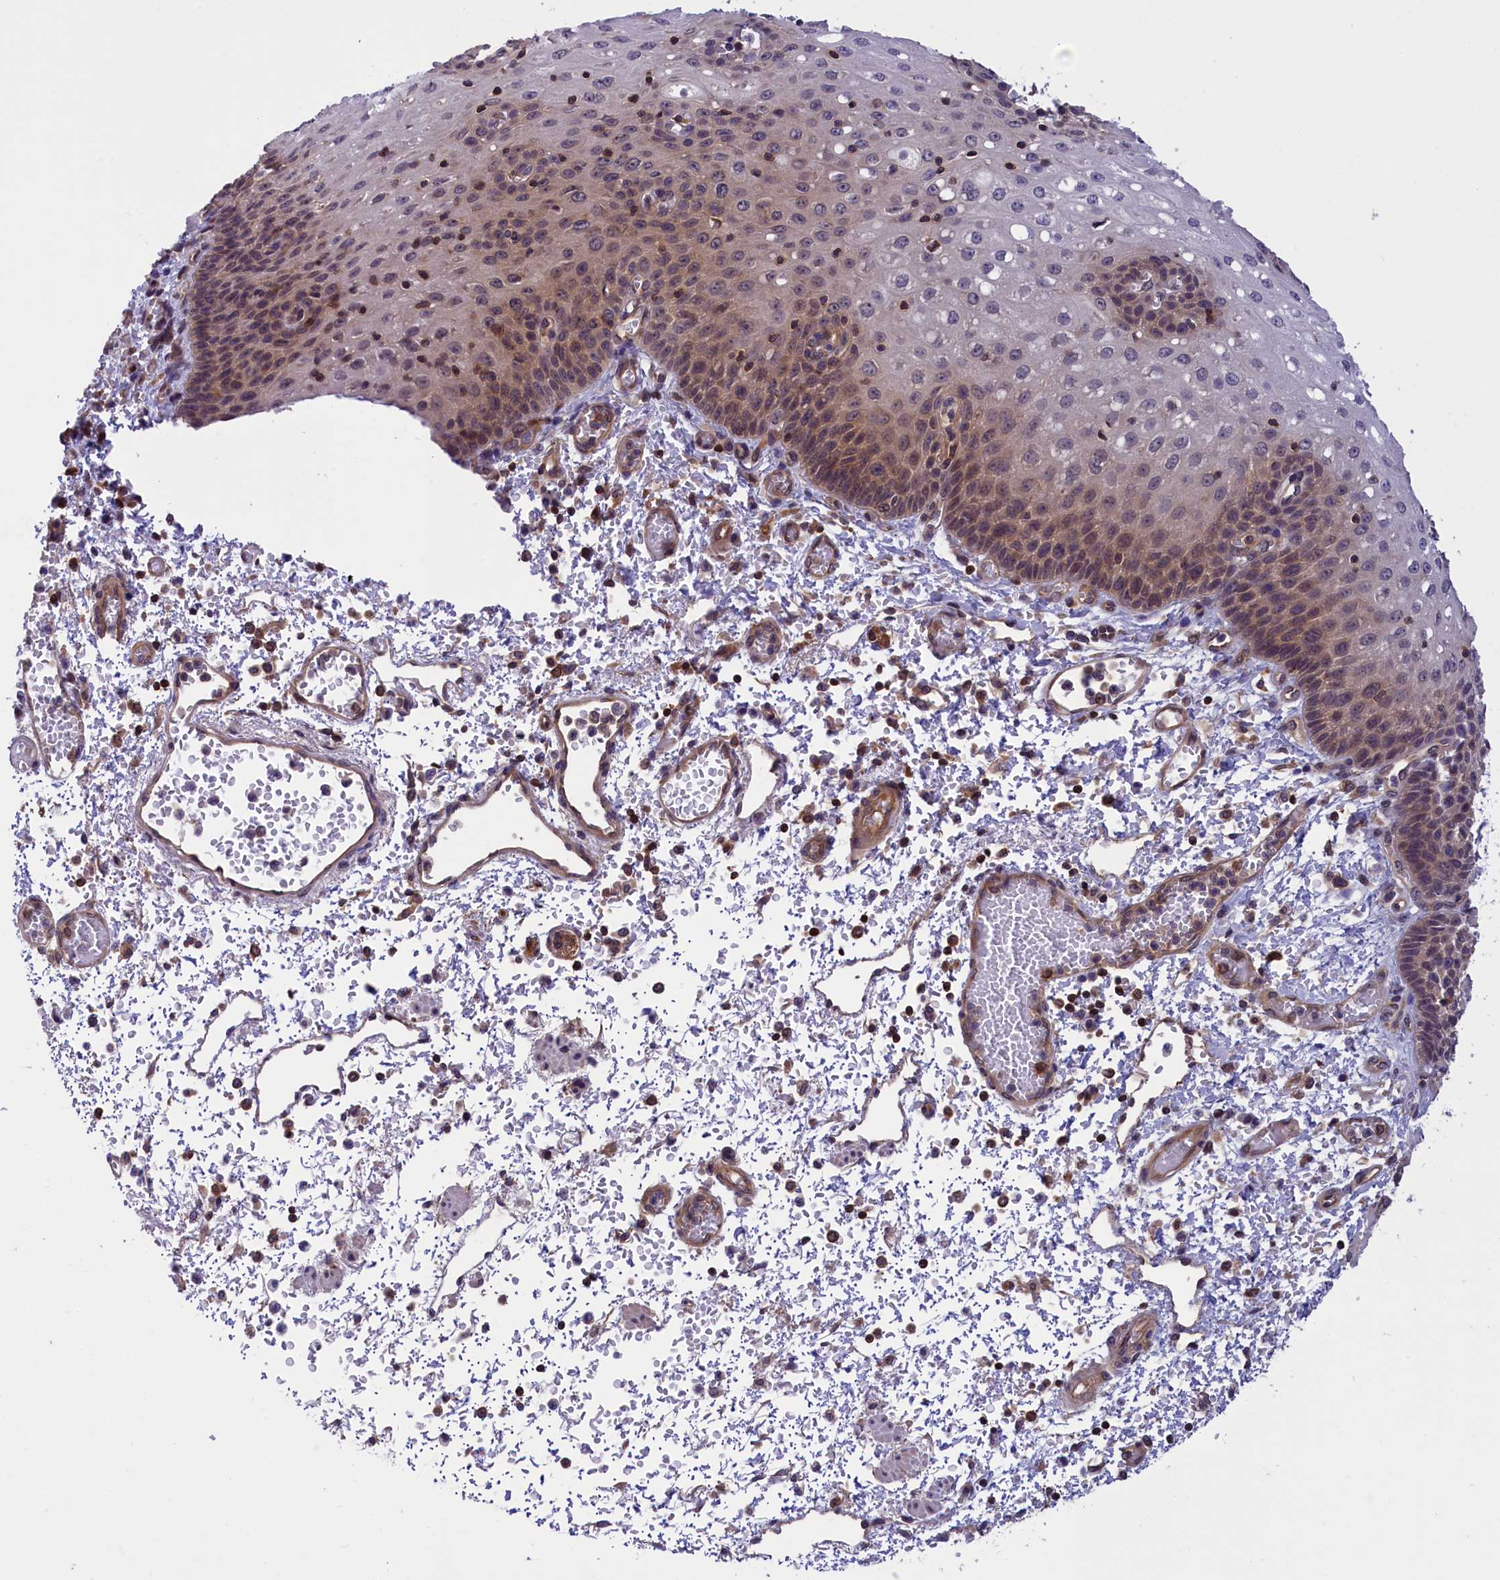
{"staining": {"intensity": "weak", "quantity": "<25%", "location": "cytoplasmic/membranous,nuclear"}, "tissue": "esophagus", "cell_type": "Squamous epithelial cells", "image_type": "normal", "snomed": [{"axis": "morphology", "description": "Normal tissue, NOS"}, {"axis": "topography", "description": "Esophagus"}], "caption": "Esophagus was stained to show a protein in brown. There is no significant positivity in squamous epithelial cells. (DAB immunohistochemistry (IHC), high magnification).", "gene": "TBCB", "patient": {"sex": "male", "age": 81}}